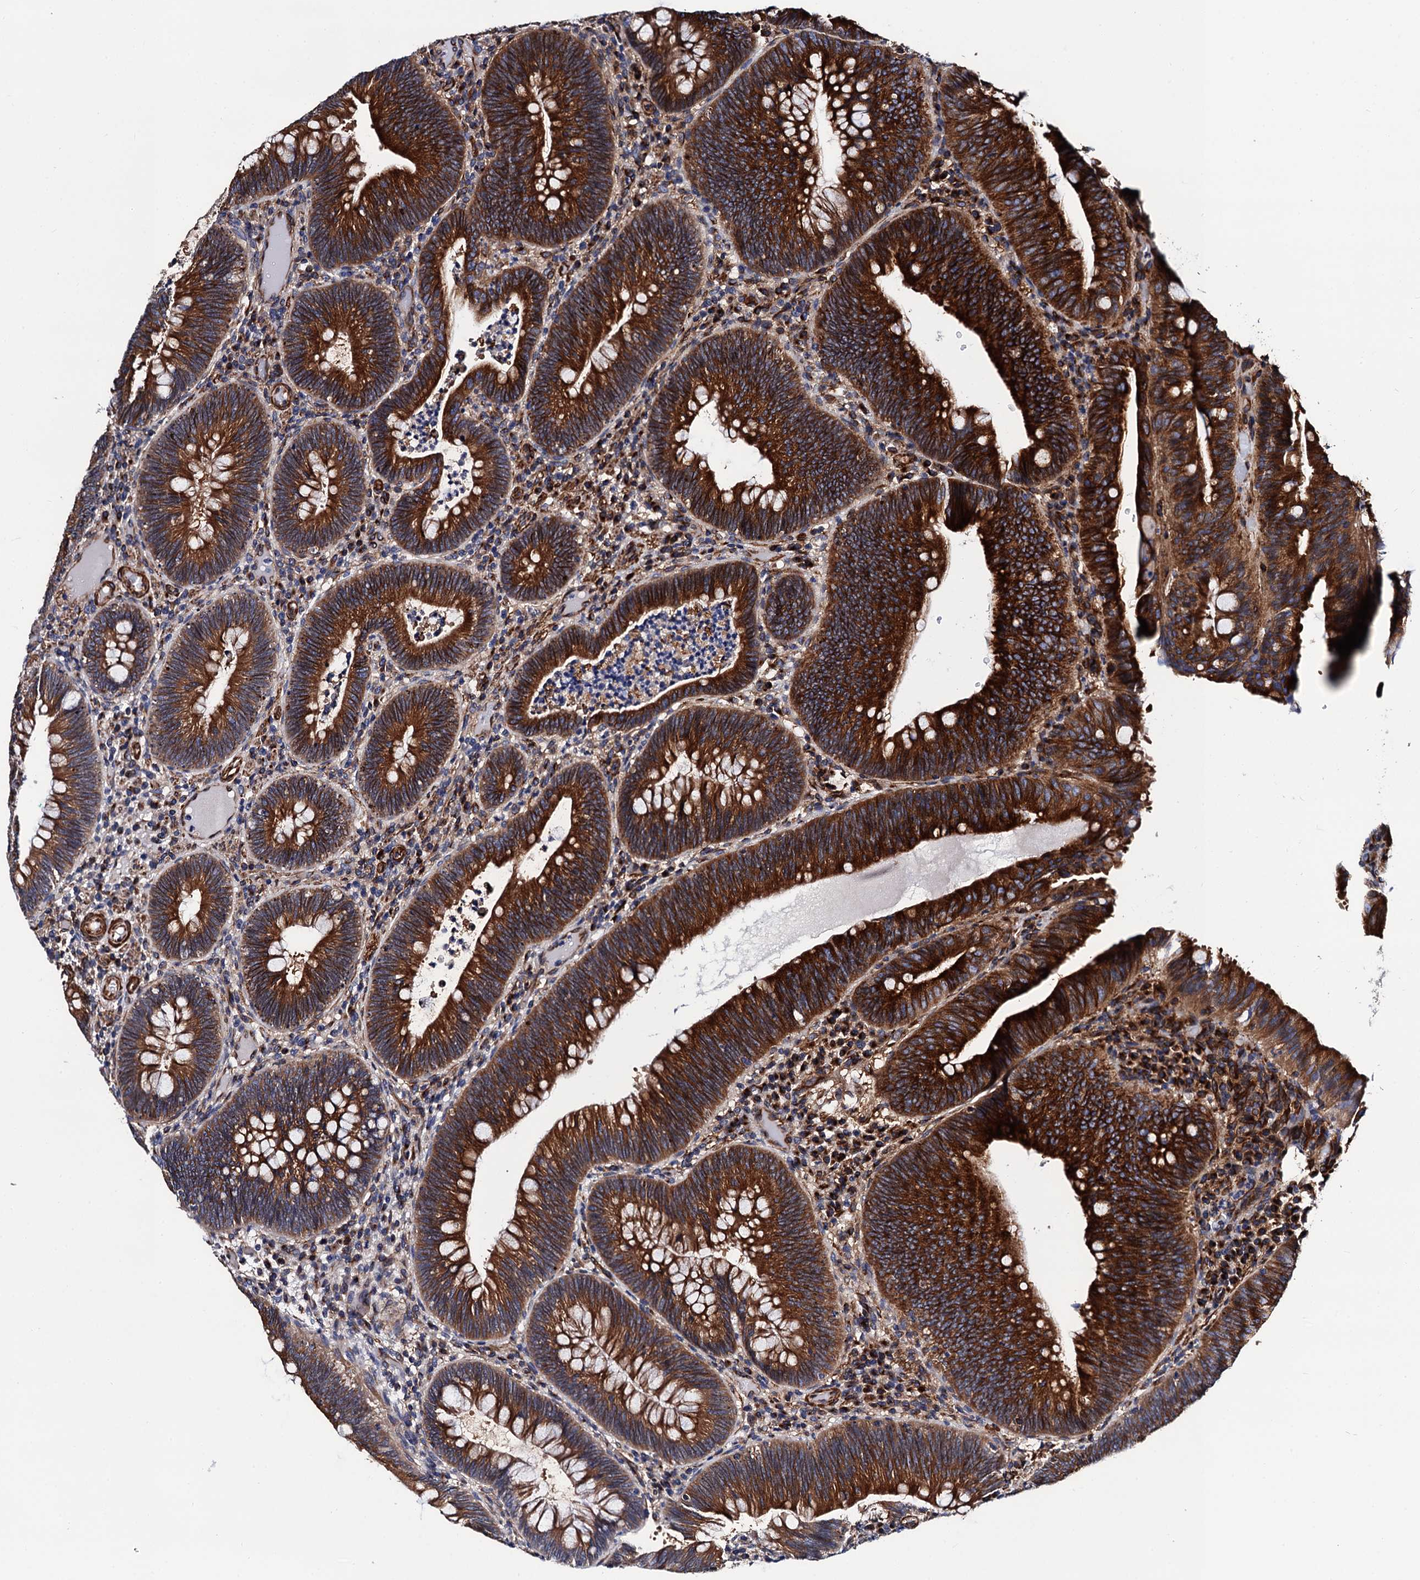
{"staining": {"intensity": "strong", "quantity": ">75%", "location": "cytoplasmic/membranous"}, "tissue": "colorectal cancer", "cell_type": "Tumor cells", "image_type": "cancer", "snomed": [{"axis": "morphology", "description": "Adenocarcinoma, NOS"}, {"axis": "topography", "description": "Rectum"}], "caption": "The histopathology image displays staining of colorectal adenocarcinoma, revealing strong cytoplasmic/membranous protein staining (brown color) within tumor cells.", "gene": "ZDHHC18", "patient": {"sex": "female", "age": 75}}